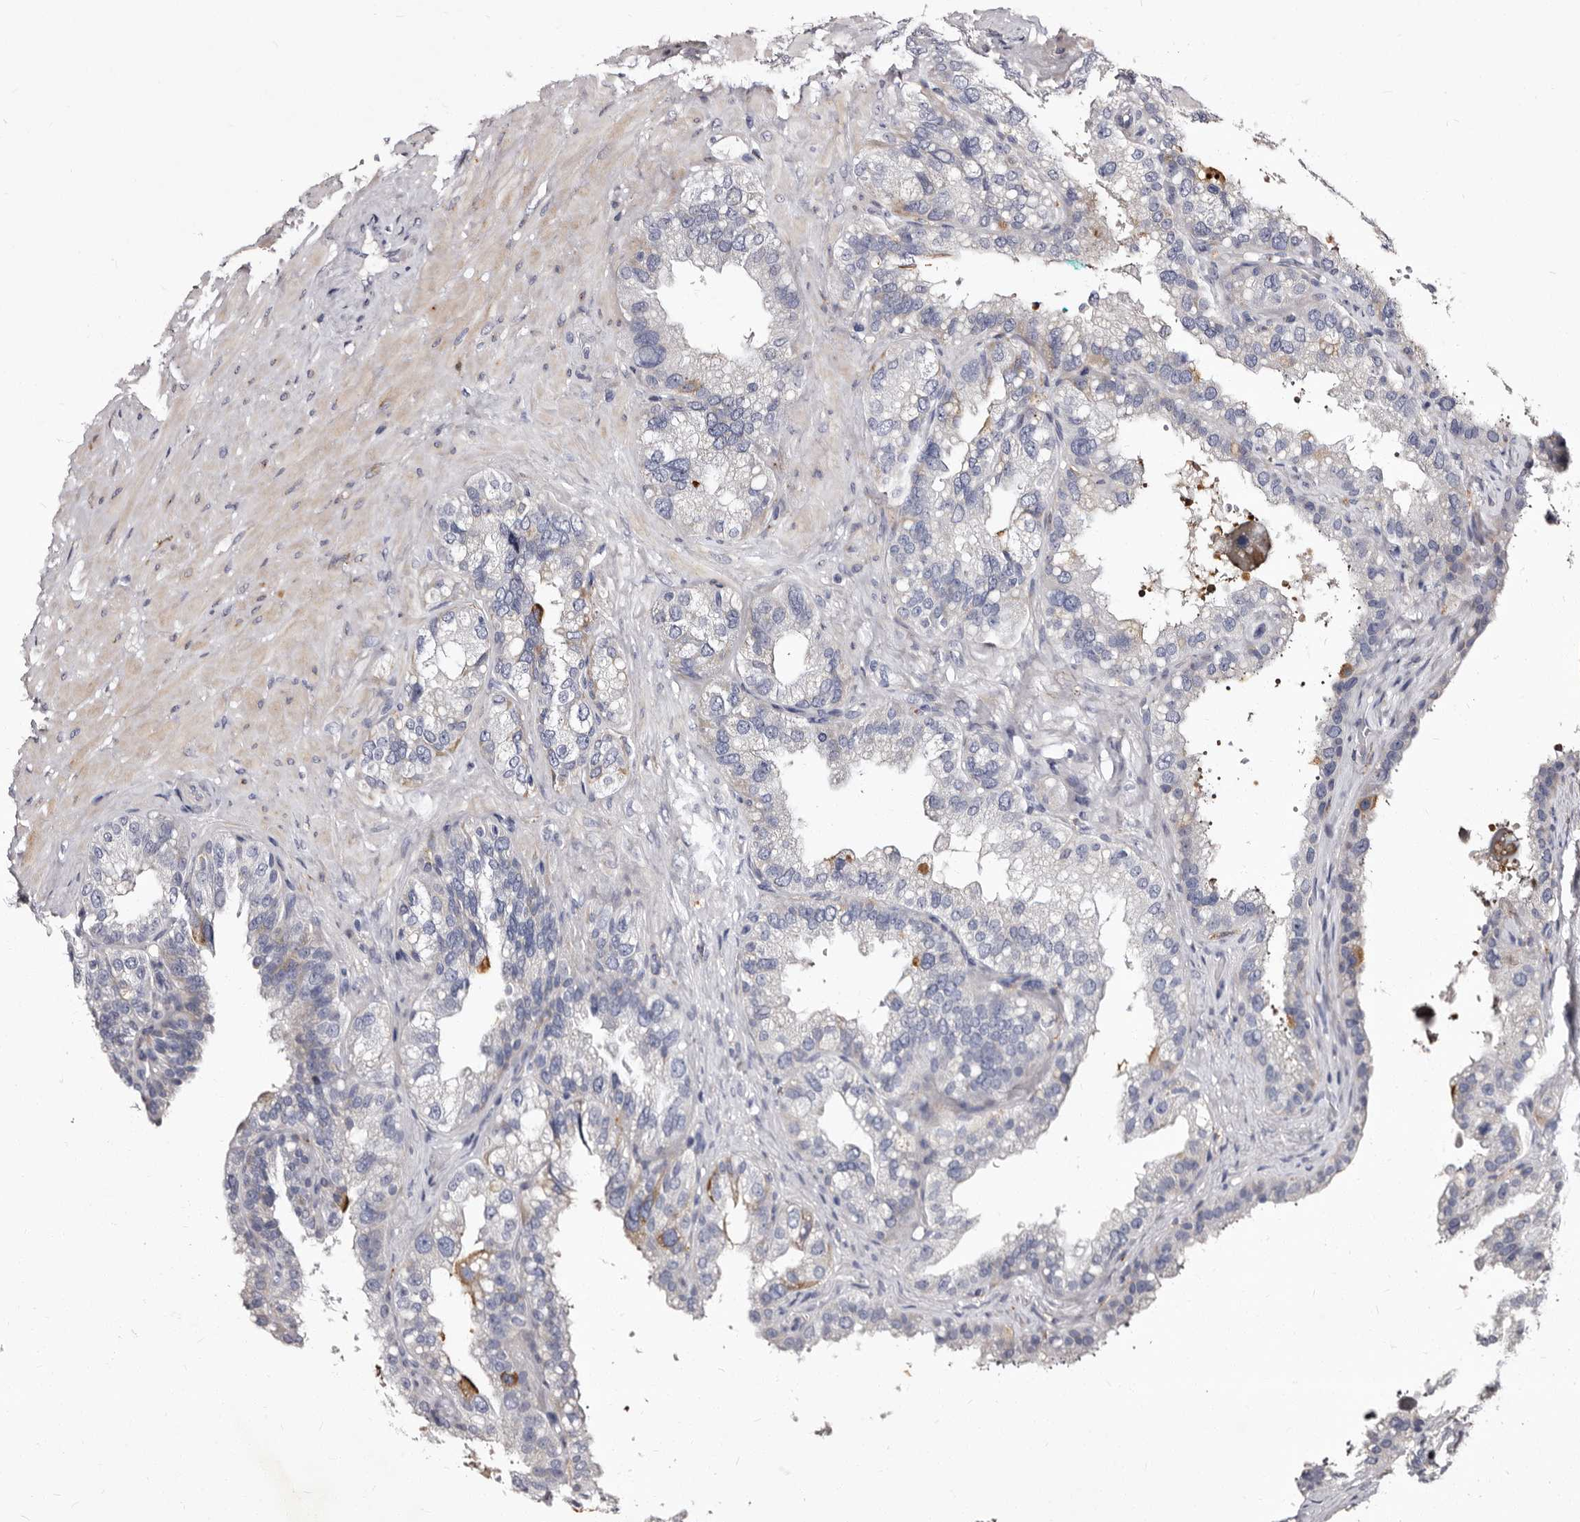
{"staining": {"intensity": "negative", "quantity": "none", "location": "none"}, "tissue": "seminal vesicle", "cell_type": "Glandular cells", "image_type": "normal", "snomed": [{"axis": "morphology", "description": "Normal tissue, NOS"}, {"axis": "topography", "description": "Seminal veicle"}], "caption": "DAB (3,3'-diaminobenzidine) immunohistochemical staining of unremarkable human seminal vesicle demonstrates no significant positivity in glandular cells. (DAB IHC, high magnification).", "gene": "AUNIP", "patient": {"sex": "male", "age": 68}}